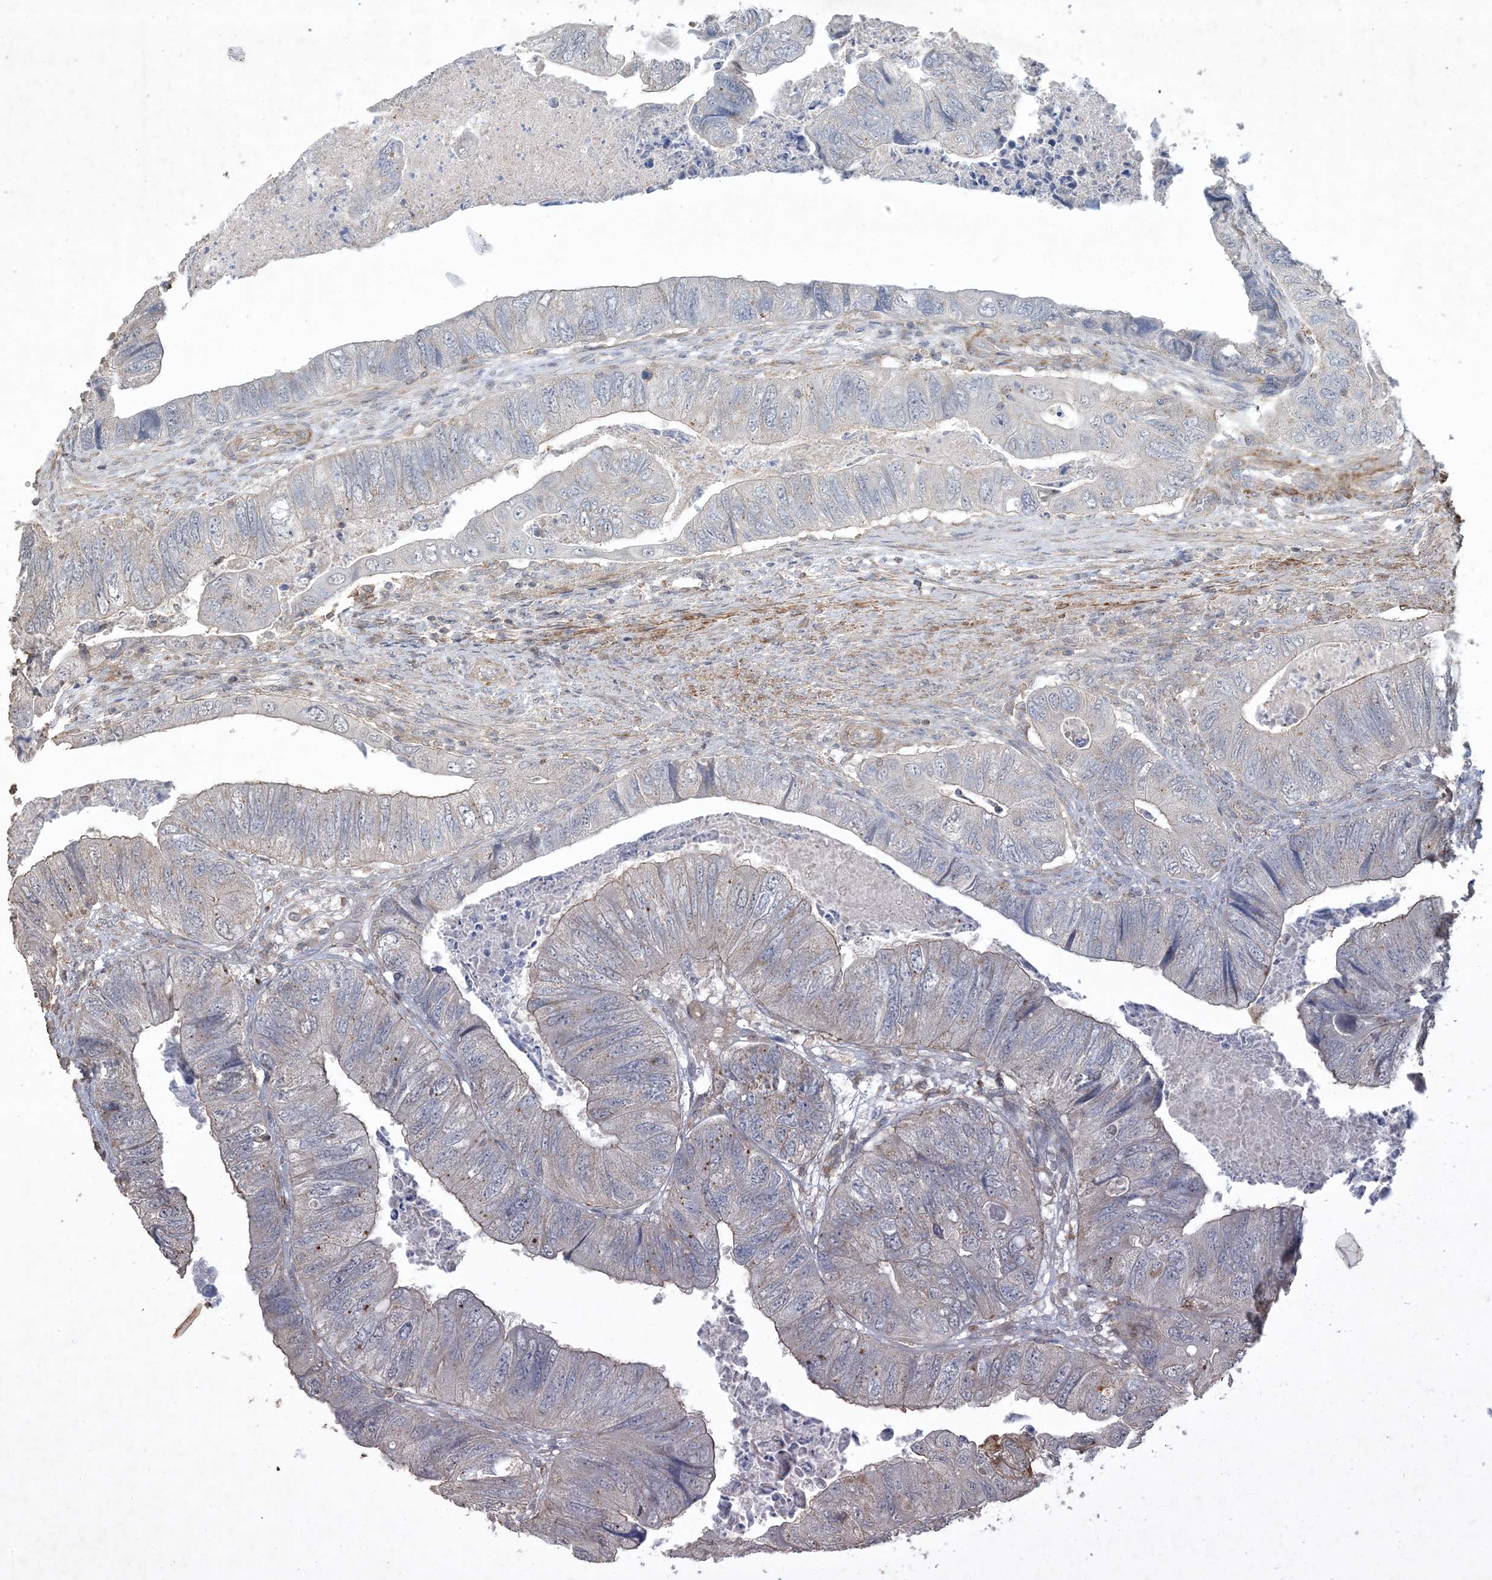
{"staining": {"intensity": "negative", "quantity": "none", "location": "none"}, "tissue": "colorectal cancer", "cell_type": "Tumor cells", "image_type": "cancer", "snomed": [{"axis": "morphology", "description": "Adenocarcinoma, NOS"}, {"axis": "topography", "description": "Rectum"}], "caption": "This is an immunohistochemistry (IHC) image of human colorectal cancer. There is no staining in tumor cells.", "gene": "PRRT3", "patient": {"sex": "male", "age": 63}}